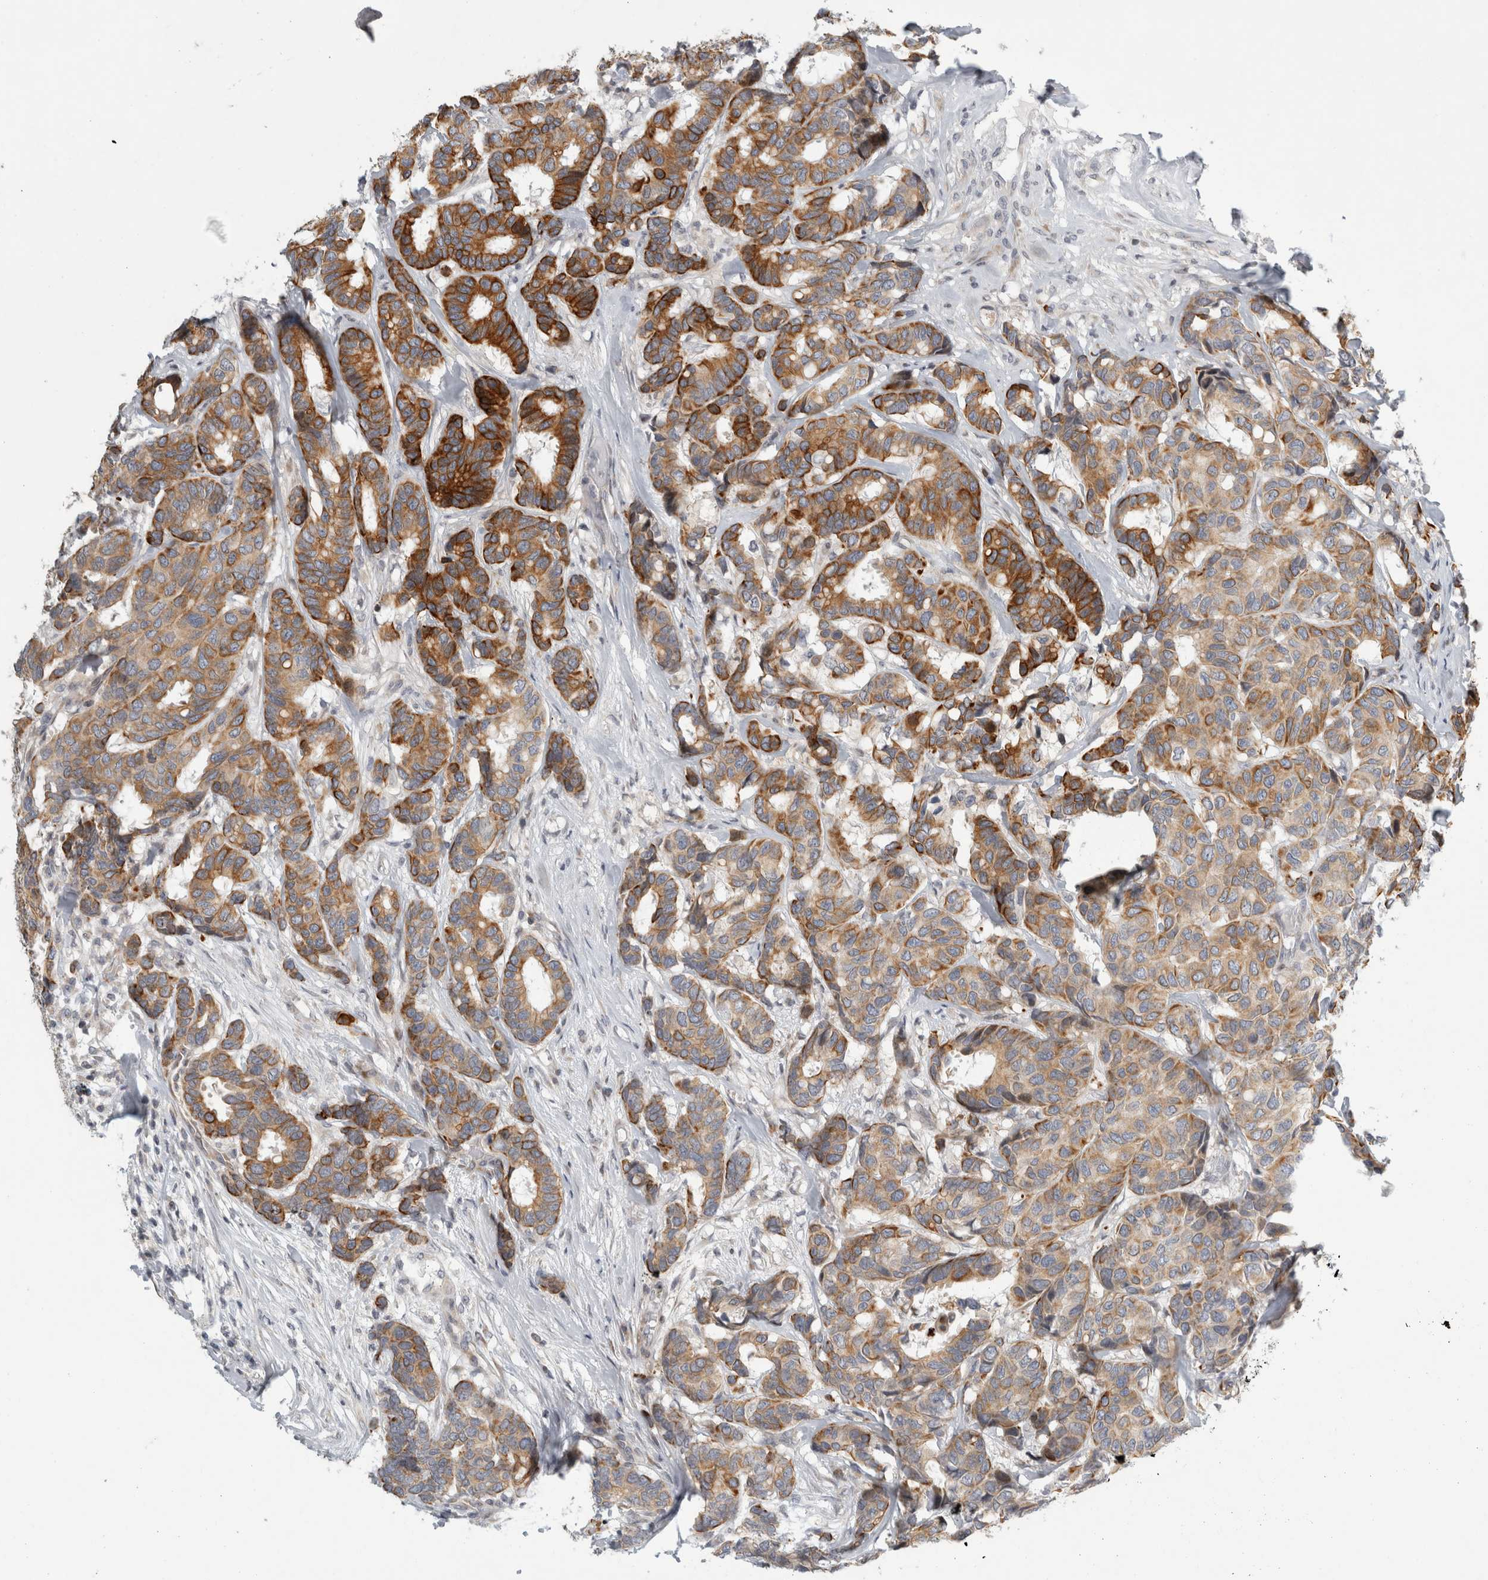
{"staining": {"intensity": "strong", "quantity": "25%-75%", "location": "cytoplasmic/membranous"}, "tissue": "breast cancer", "cell_type": "Tumor cells", "image_type": "cancer", "snomed": [{"axis": "morphology", "description": "Duct carcinoma"}, {"axis": "topography", "description": "Breast"}], "caption": "The immunohistochemical stain shows strong cytoplasmic/membranous expression in tumor cells of intraductal carcinoma (breast) tissue. The protein of interest is shown in brown color, while the nuclei are stained blue.", "gene": "UTP25", "patient": {"sex": "female", "age": 87}}